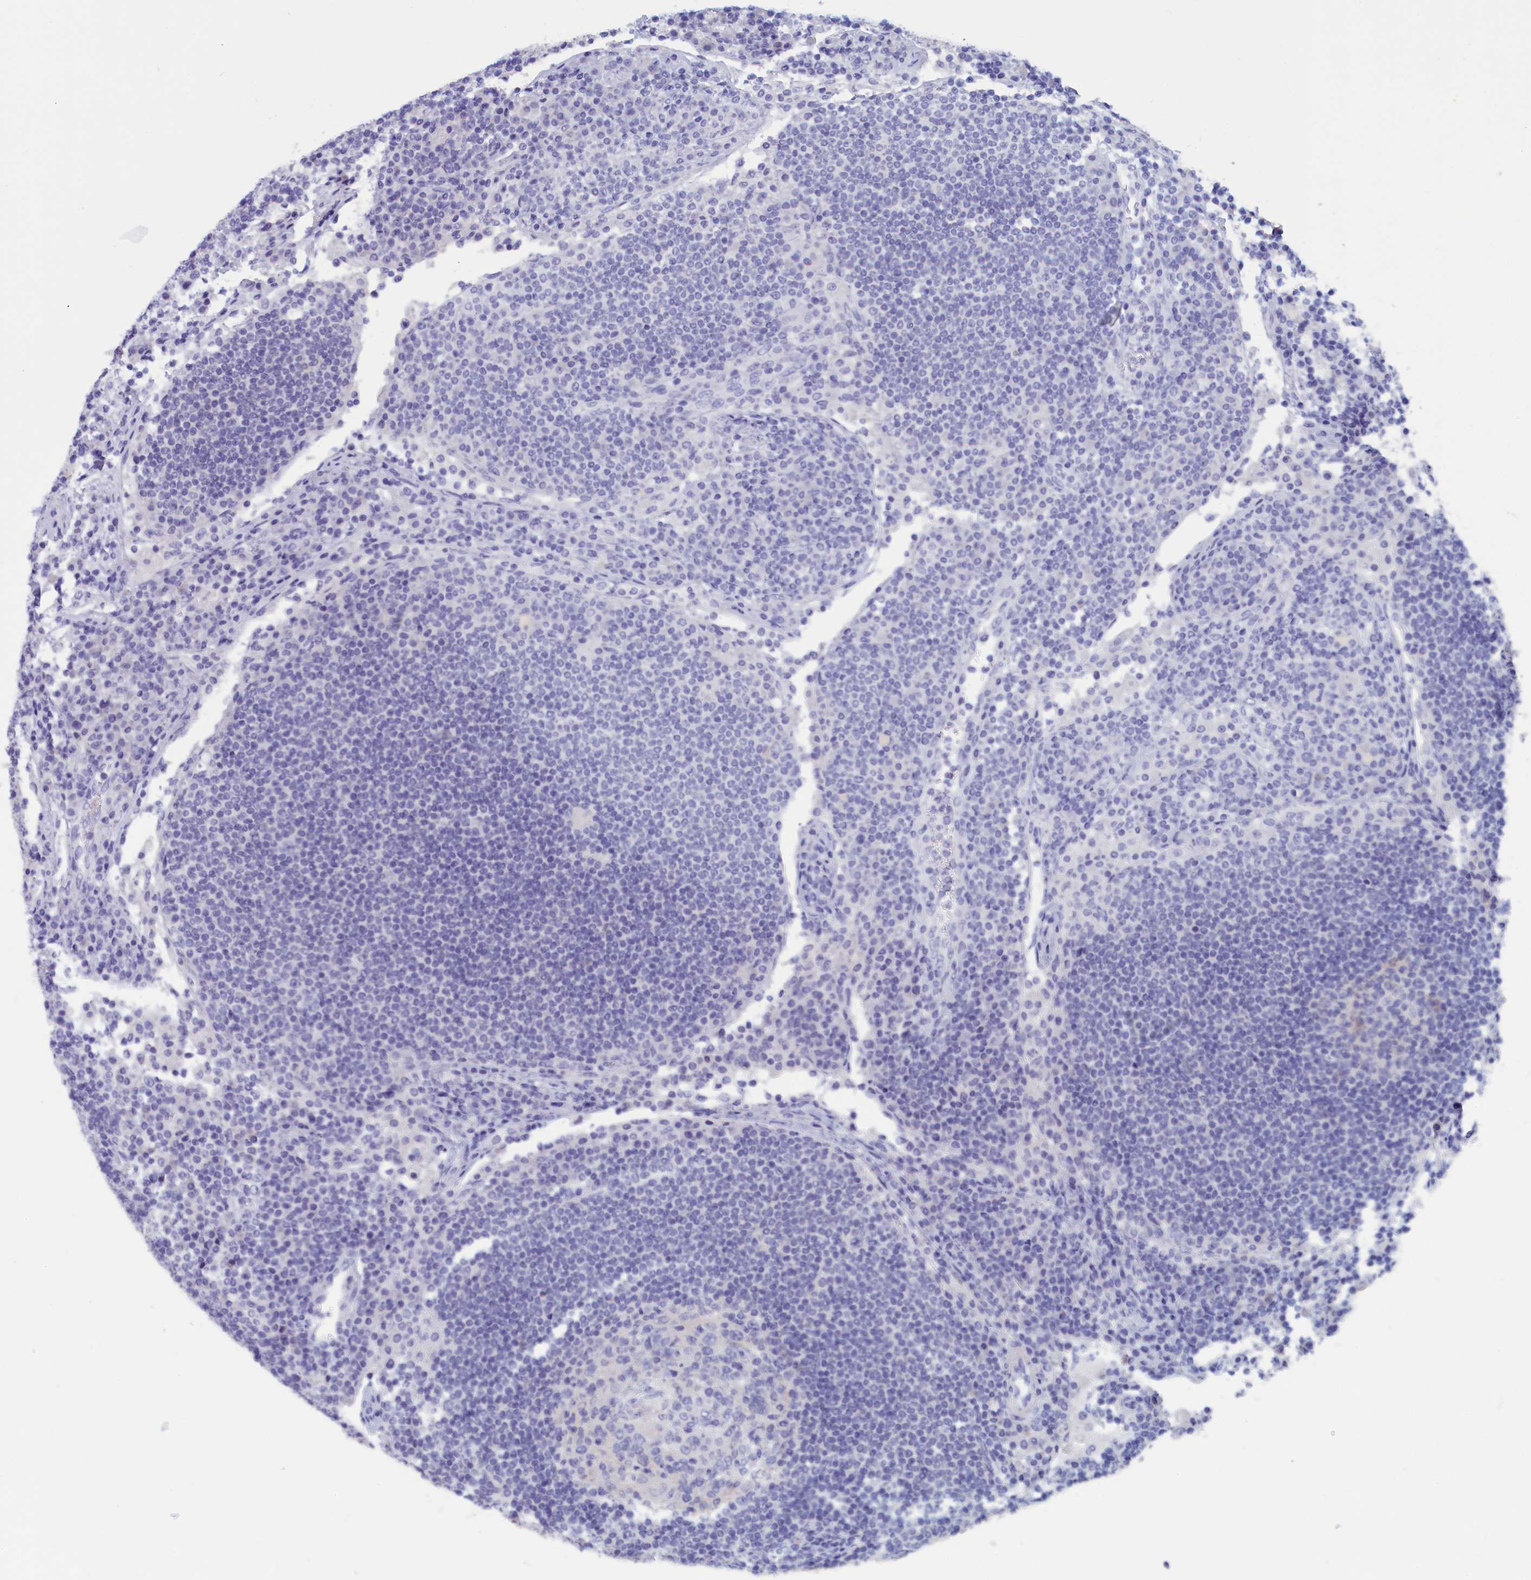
{"staining": {"intensity": "negative", "quantity": "none", "location": "none"}, "tissue": "lymph node", "cell_type": "Germinal center cells", "image_type": "normal", "snomed": [{"axis": "morphology", "description": "Normal tissue, NOS"}, {"axis": "topography", "description": "Lymph node"}], "caption": "IHC photomicrograph of normal lymph node: human lymph node stained with DAB (3,3'-diaminobenzidine) demonstrates no significant protein expression in germinal center cells.", "gene": "ANKRD2", "patient": {"sex": "female", "age": 53}}